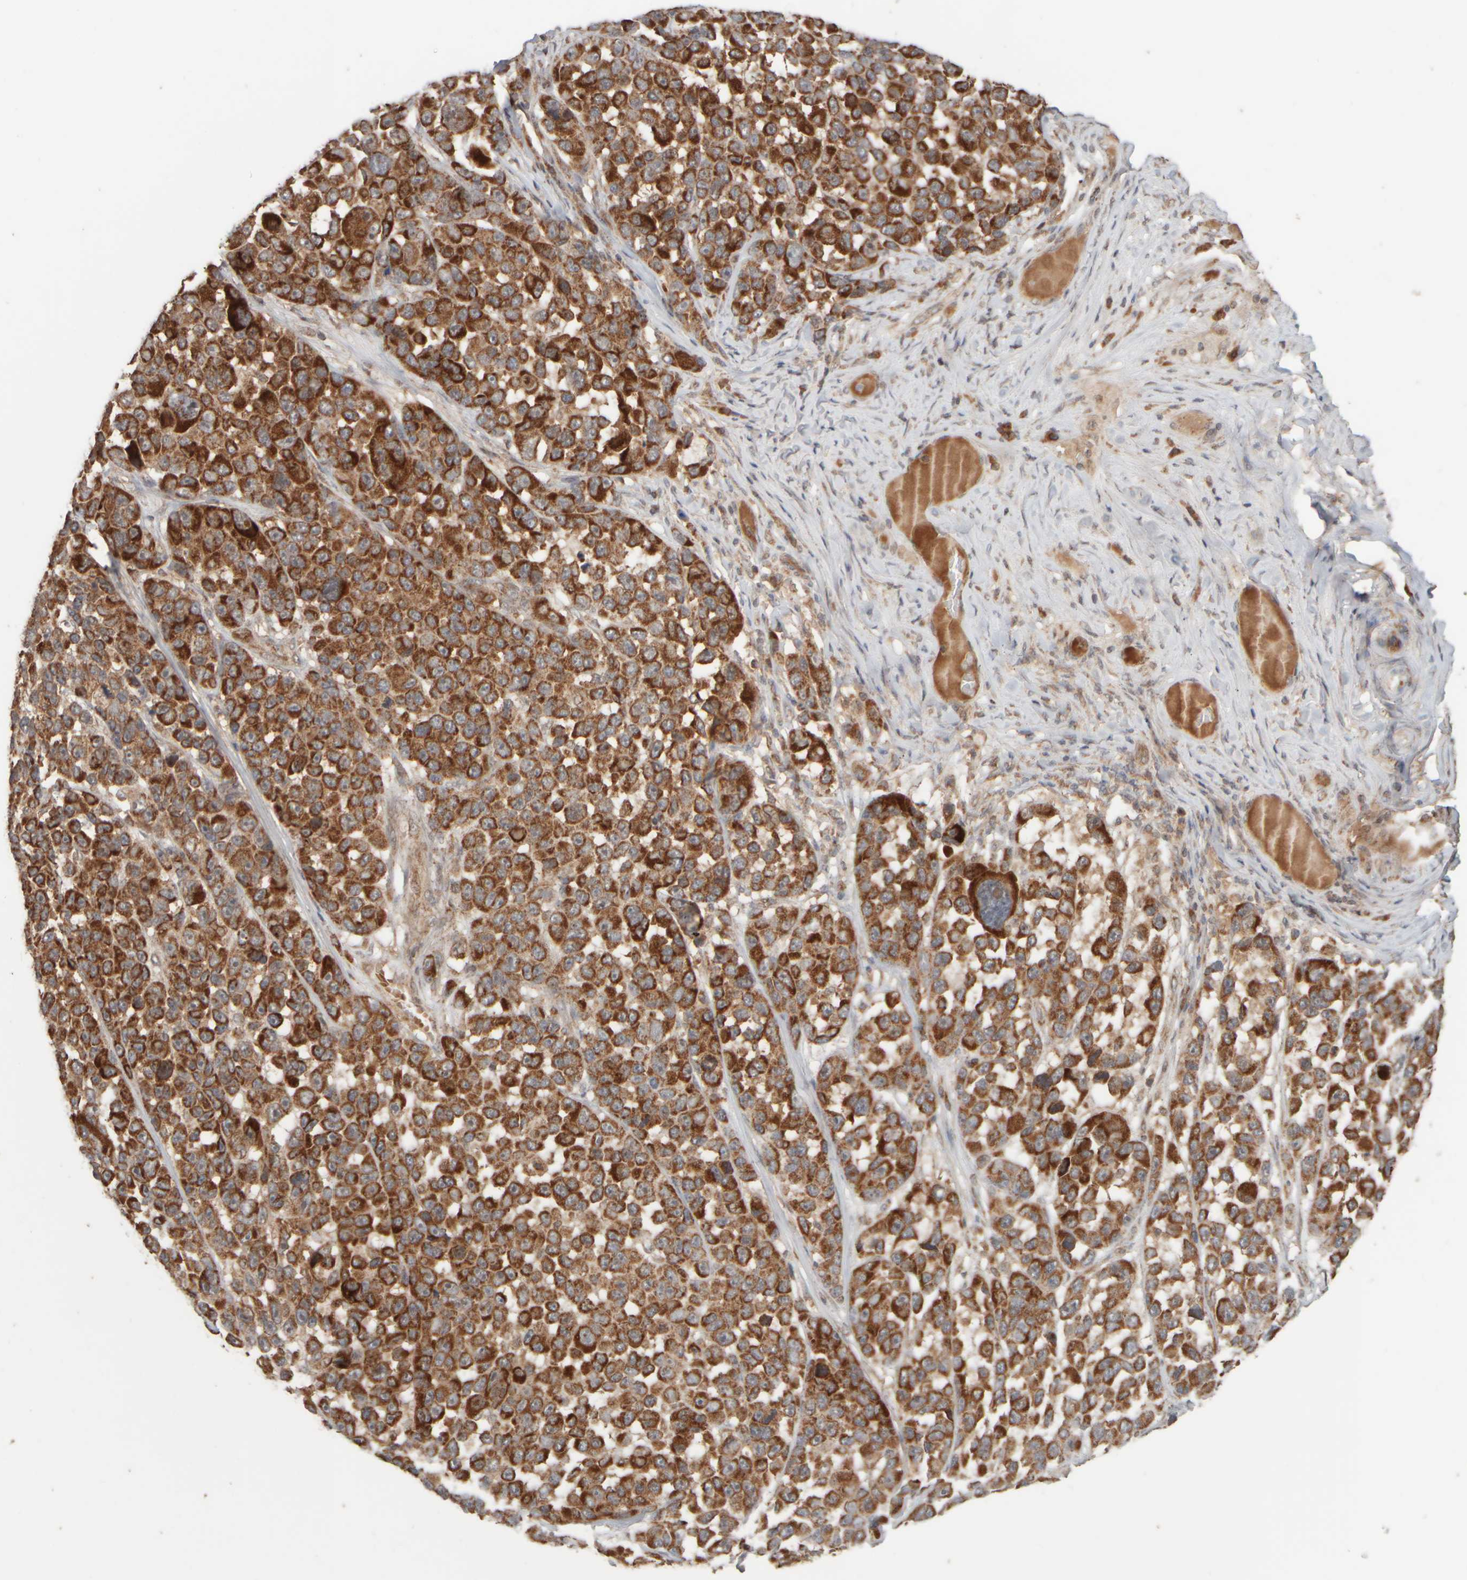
{"staining": {"intensity": "strong", "quantity": ">75%", "location": "cytoplasmic/membranous"}, "tissue": "melanoma", "cell_type": "Tumor cells", "image_type": "cancer", "snomed": [{"axis": "morphology", "description": "Malignant melanoma, NOS"}, {"axis": "topography", "description": "Skin"}], "caption": "IHC image of neoplastic tissue: human melanoma stained using IHC demonstrates high levels of strong protein expression localized specifically in the cytoplasmic/membranous of tumor cells, appearing as a cytoplasmic/membranous brown color.", "gene": "EIF2B3", "patient": {"sex": "male", "age": 53}}